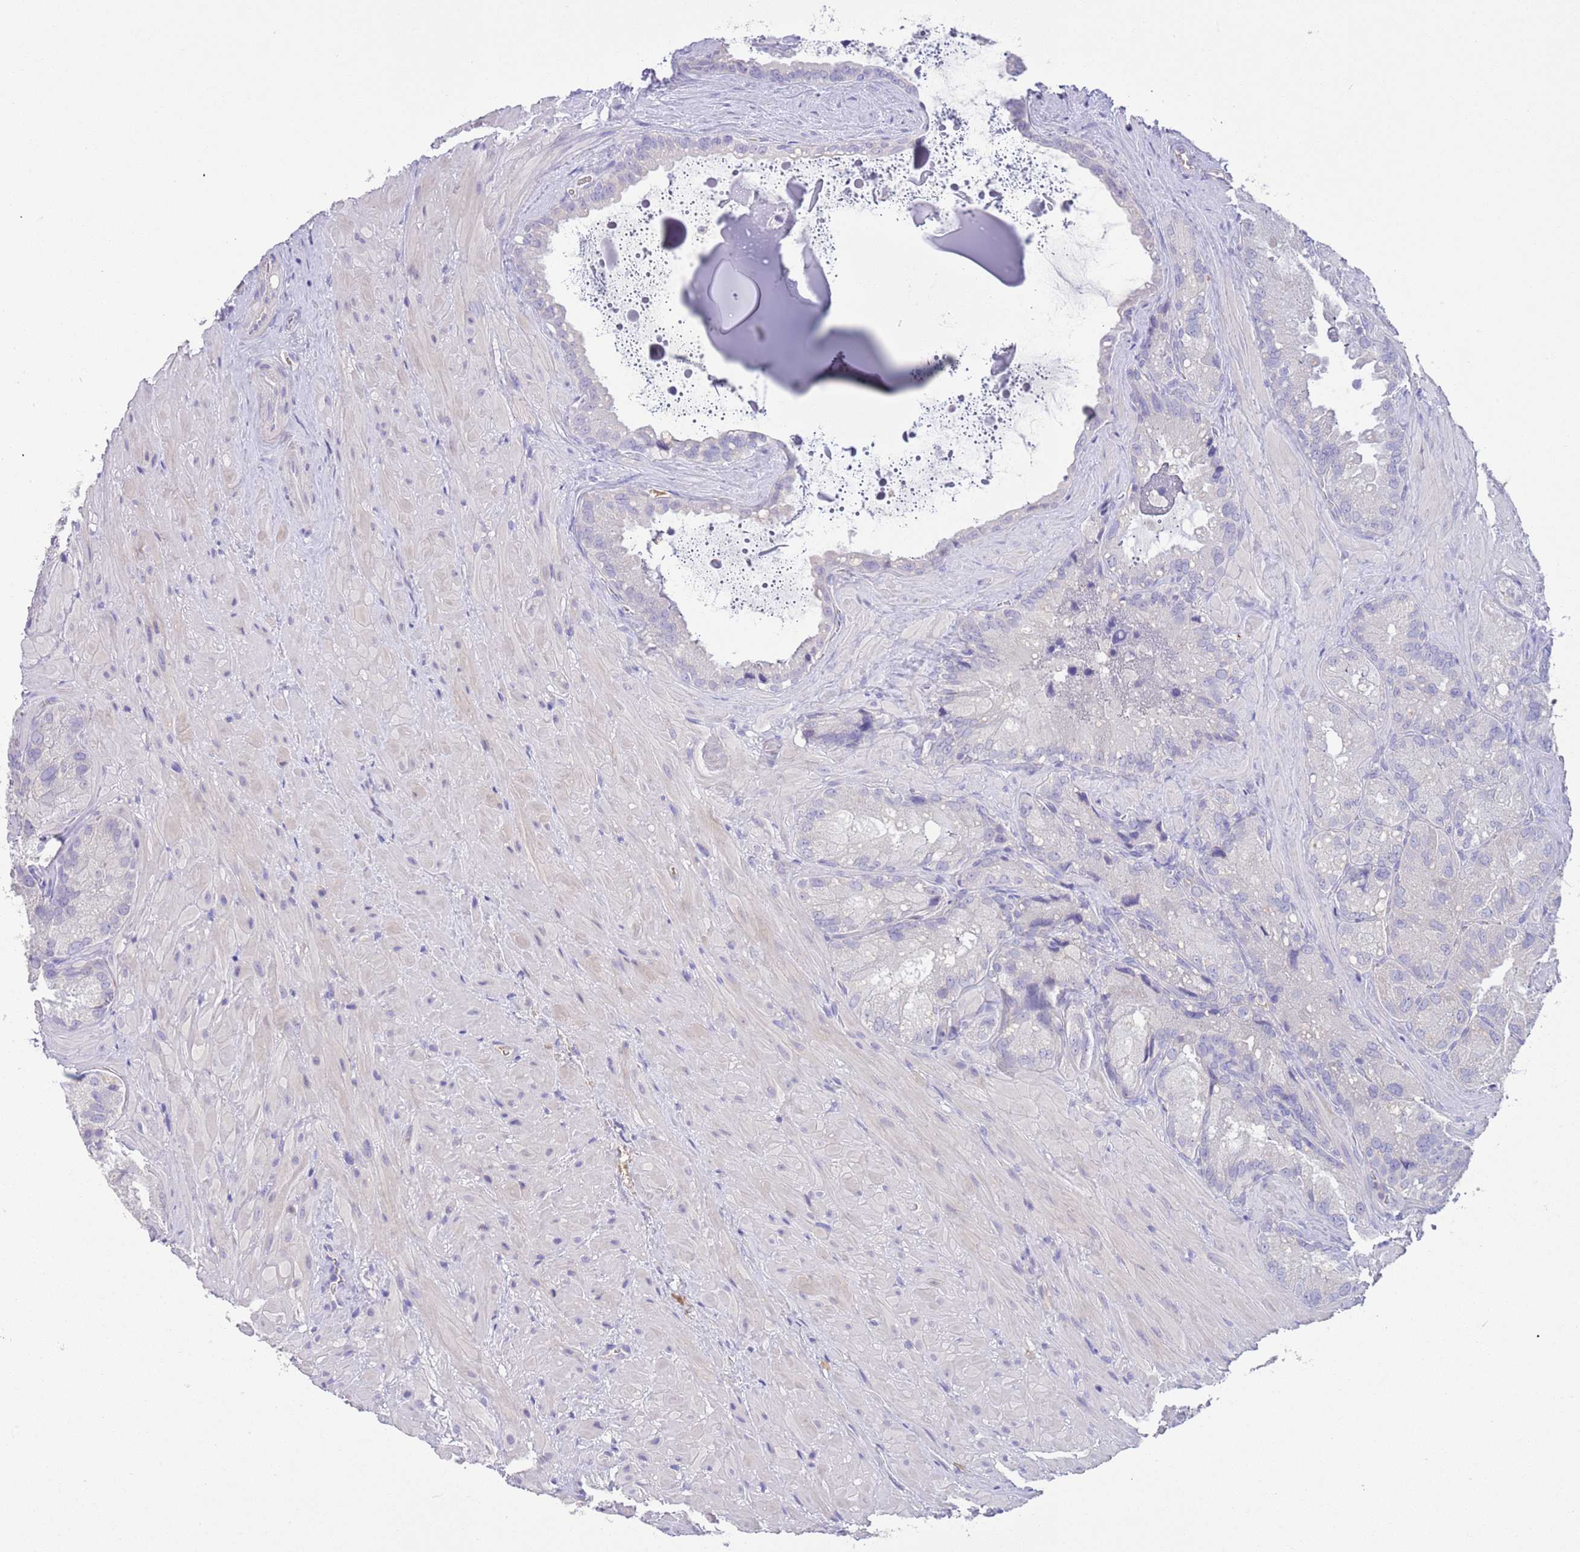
{"staining": {"intensity": "negative", "quantity": "none", "location": "none"}, "tissue": "seminal vesicle", "cell_type": "Glandular cells", "image_type": "normal", "snomed": [{"axis": "morphology", "description": "Normal tissue, NOS"}, {"axis": "topography", "description": "Seminal veicle"}], "caption": "Immunohistochemistry (IHC) photomicrograph of benign seminal vesicle stained for a protein (brown), which demonstrates no expression in glandular cells.", "gene": "IGFL4", "patient": {"sex": "male", "age": 62}}